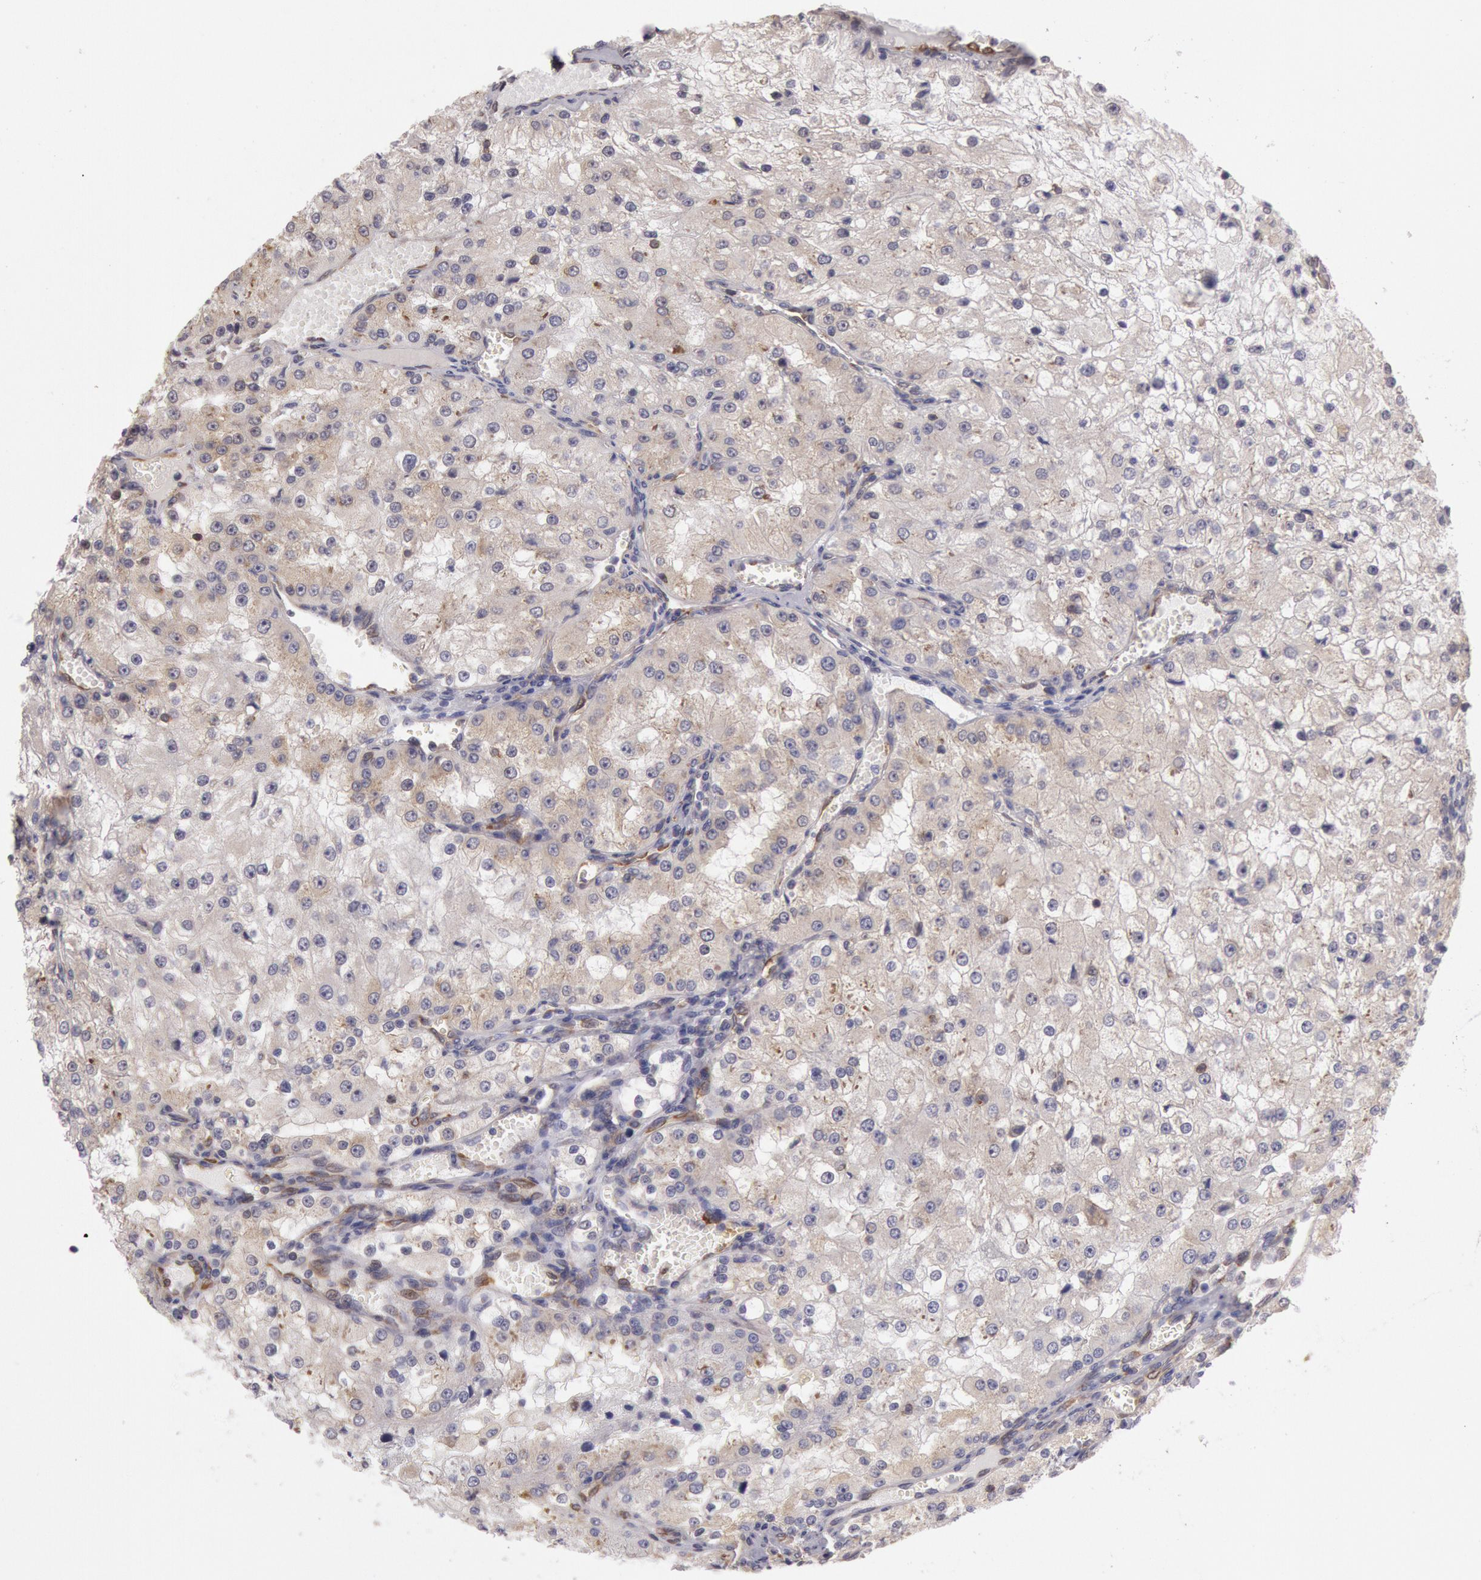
{"staining": {"intensity": "weak", "quantity": ">75%", "location": "cytoplasmic/membranous"}, "tissue": "renal cancer", "cell_type": "Tumor cells", "image_type": "cancer", "snomed": [{"axis": "morphology", "description": "Adenocarcinoma, NOS"}, {"axis": "topography", "description": "Kidney"}], "caption": "Protein staining displays weak cytoplasmic/membranous expression in about >75% of tumor cells in renal cancer (adenocarcinoma).", "gene": "NMT2", "patient": {"sex": "female", "age": 74}}